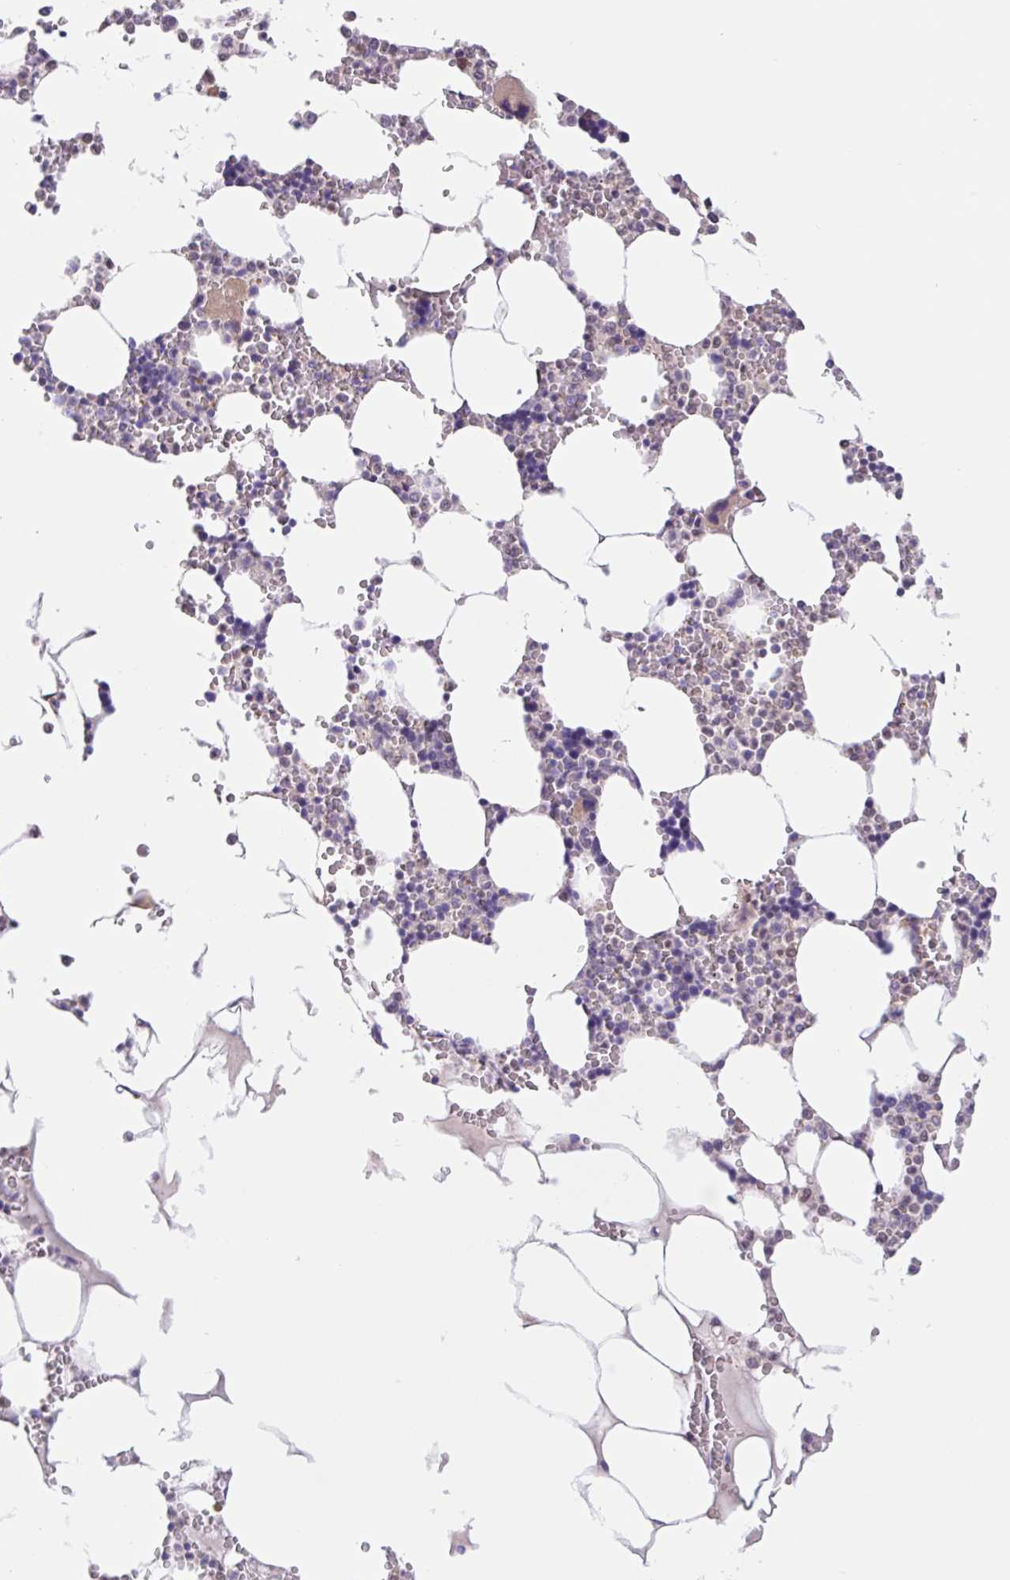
{"staining": {"intensity": "weak", "quantity": "25%-75%", "location": "nuclear"}, "tissue": "bone marrow", "cell_type": "Hematopoietic cells", "image_type": "normal", "snomed": [{"axis": "morphology", "description": "Normal tissue, NOS"}, {"axis": "topography", "description": "Bone marrow"}], "caption": "IHC photomicrograph of normal bone marrow: bone marrow stained using immunohistochemistry (IHC) reveals low levels of weak protein expression localized specifically in the nuclear of hematopoietic cells, appearing as a nuclear brown color.", "gene": "L3MBTL4", "patient": {"sex": "male", "age": 64}}